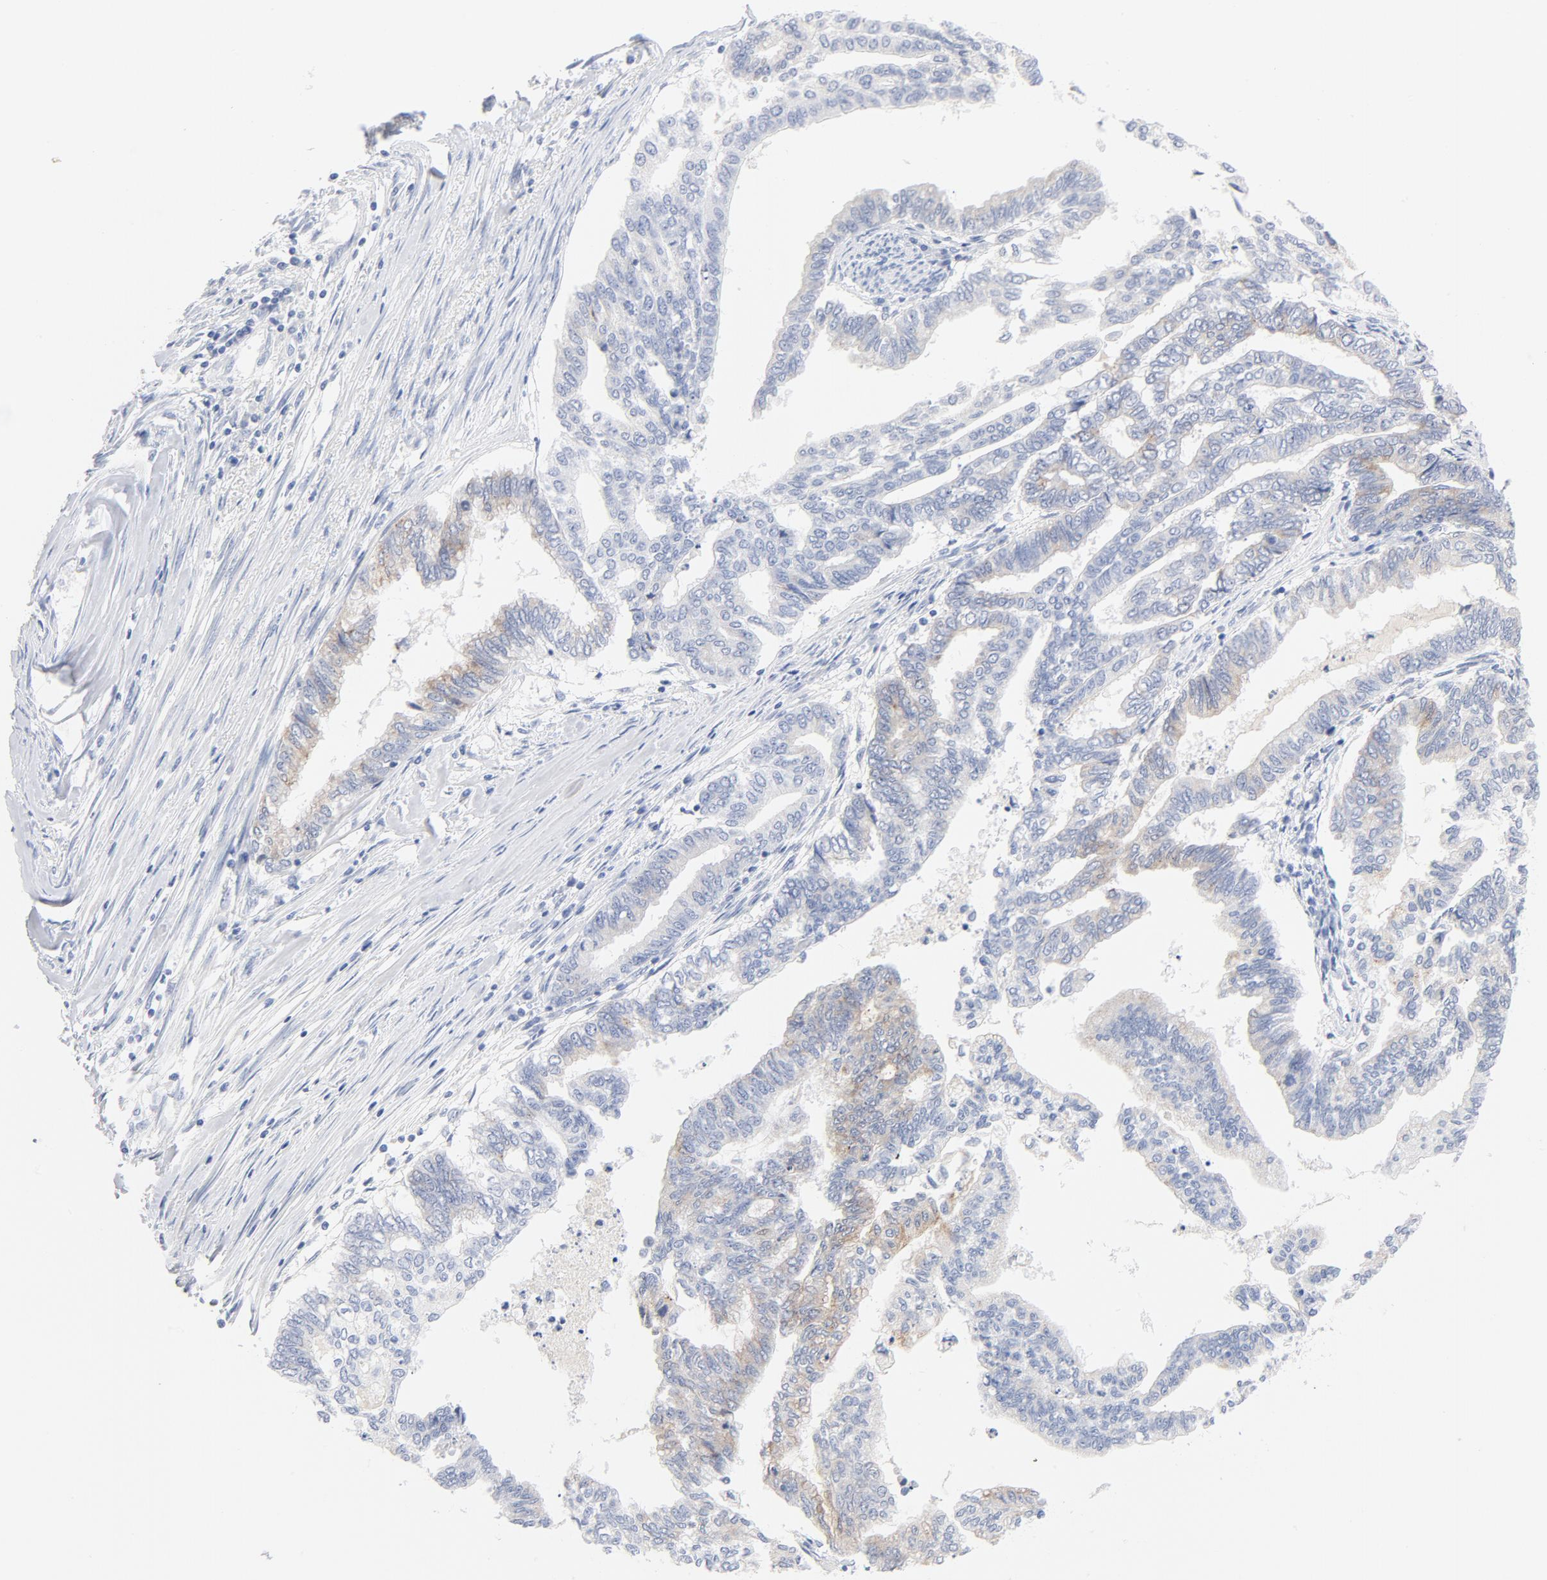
{"staining": {"intensity": "weak", "quantity": "25%-75%", "location": "cytoplasmic/membranous"}, "tissue": "endometrial cancer", "cell_type": "Tumor cells", "image_type": "cancer", "snomed": [{"axis": "morphology", "description": "Adenocarcinoma, NOS"}, {"axis": "topography", "description": "Endometrium"}], "caption": "Adenocarcinoma (endometrial) tissue shows weak cytoplasmic/membranous expression in approximately 25%-75% of tumor cells (DAB (3,3'-diaminobenzidine) IHC with brightfield microscopy, high magnification).", "gene": "FGFR3", "patient": {"sex": "female", "age": 79}}